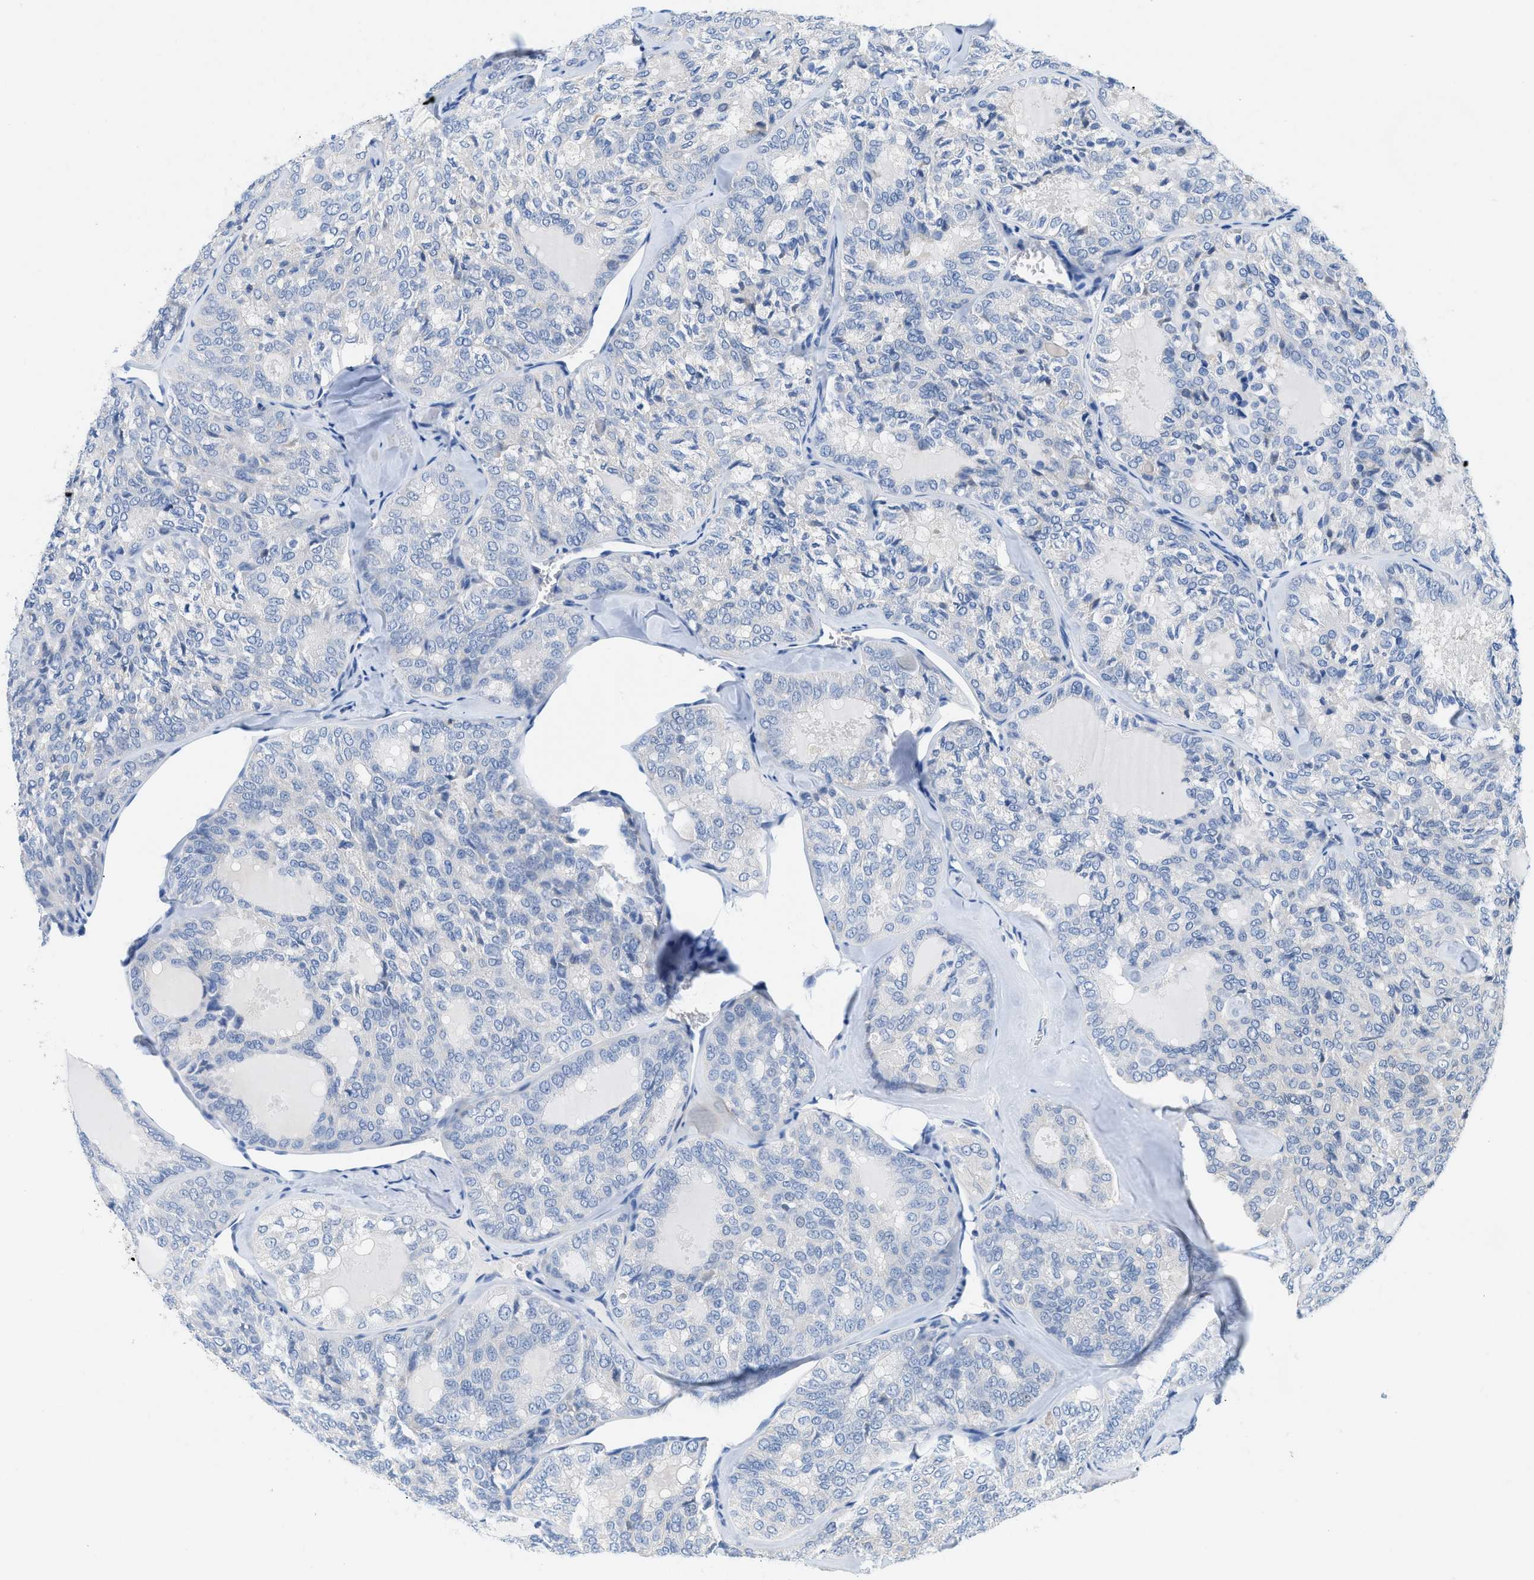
{"staining": {"intensity": "negative", "quantity": "none", "location": "none"}, "tissue": "thyroid cancer", "cell_type": "Tumor cells", "image_type": "cancer", "snomed": [{"axis": "morphology", "description": "Follicular adenoma carcinoma, NOS"}, {"axis": "topography", "description": "Thyroid gland"}], "caption": "A high-resolution photomicrograph shows immunohistochemistry (IHC) staining of follicular adenoma carcinoma (thyroid), which shows no significant positivity in tumor cells.", "gene": "BPGM", "patient": {"sex": "male", "age": 75}}